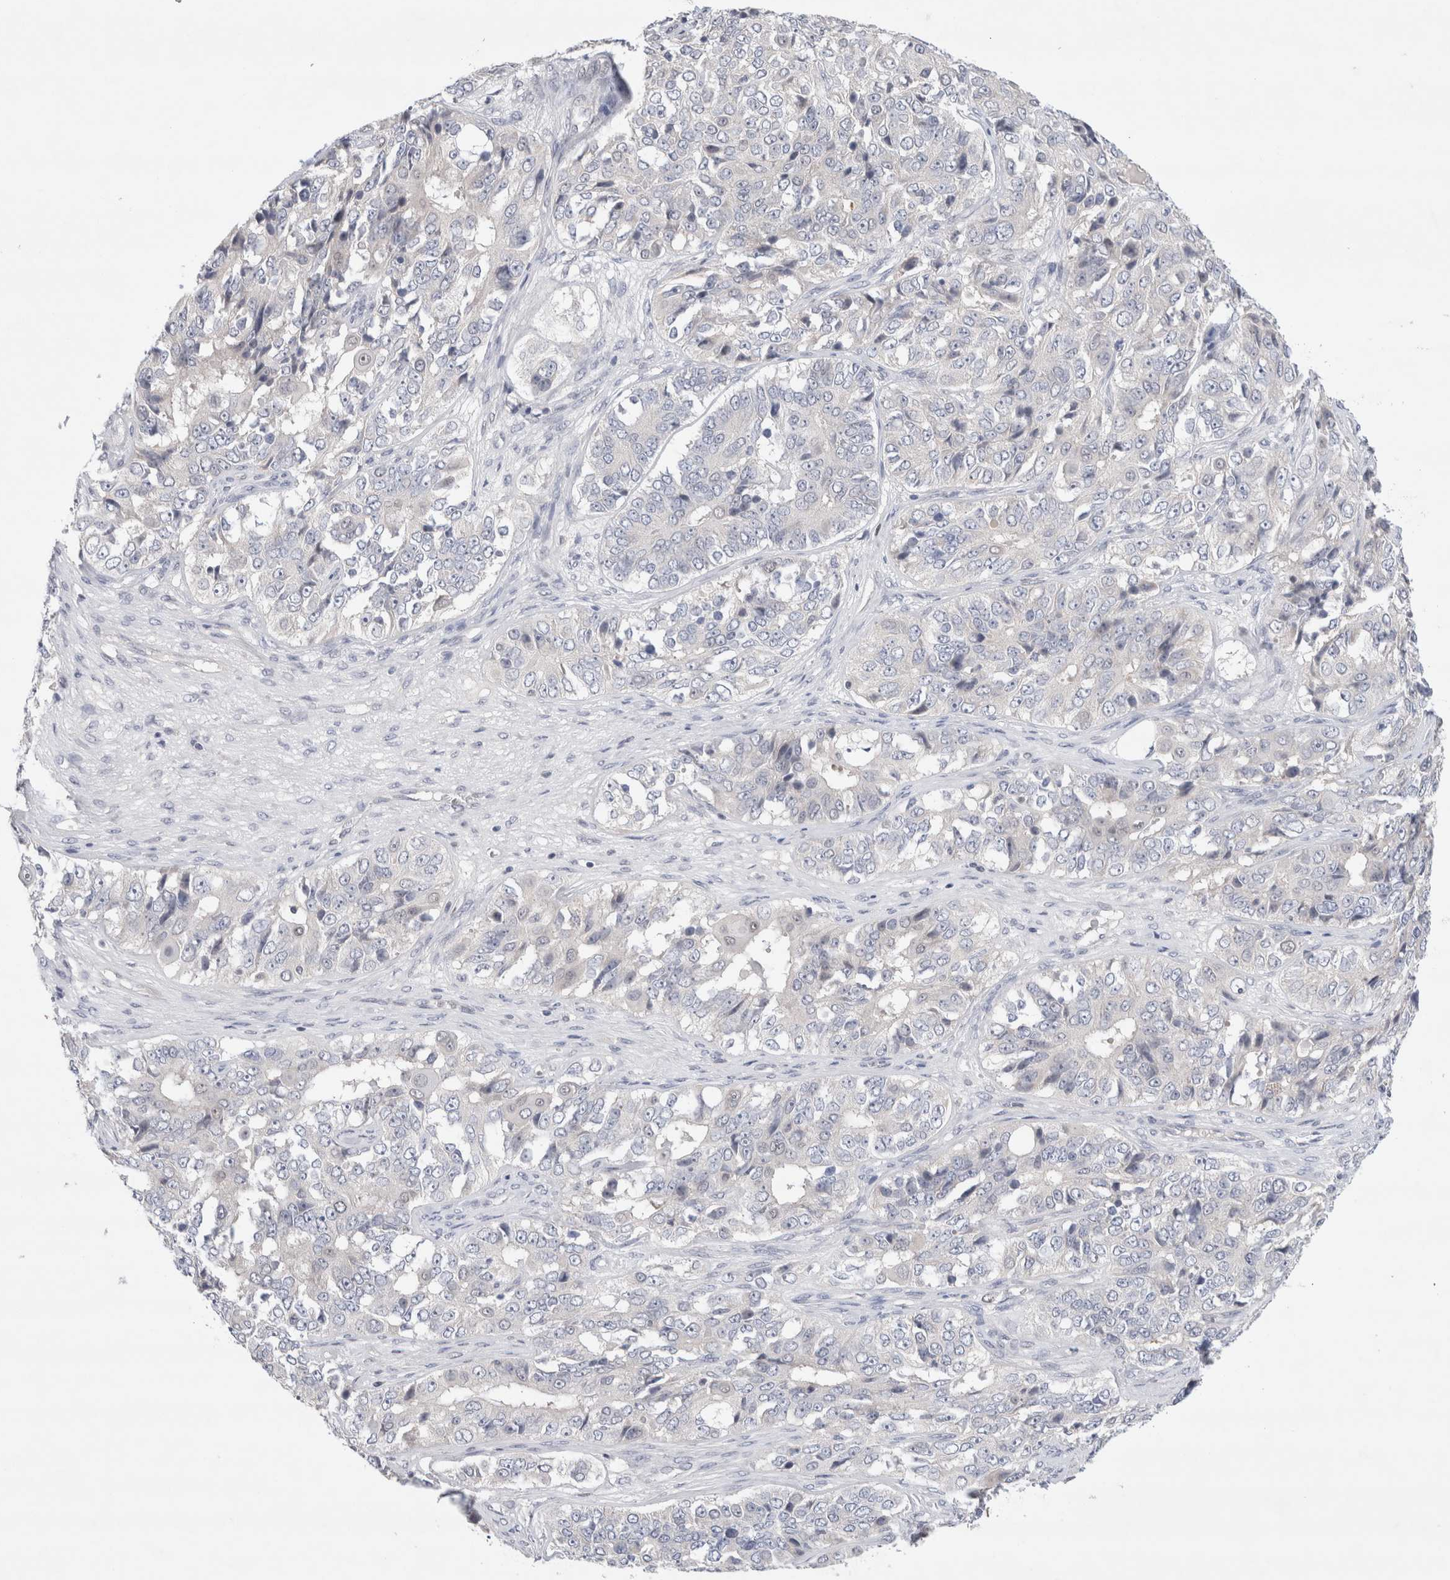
{"staining": {"intensity": "negative", "quantity": "none", "location": "none"}, "tissue": "ovarian cancer", "cell_type": "Tumor cells", "image_type": "cancer", "snomed": [{"axis": "morphology", "description": "Carcinoma, endometroid"}, {"axis": "topography", "description": "Ovary"}], "caption": "High magnification brightfield microscopy of ovarian endometroid carcinoma stained with DAB (3,3'-diaminobenzidine) (brown) and counterstained with hematoxylin (blue): tumor cells show no significant positivity. Nuclei are stained in blue.", "gene": "KNL1", "patient": {"sex": "female", "age": 51}}